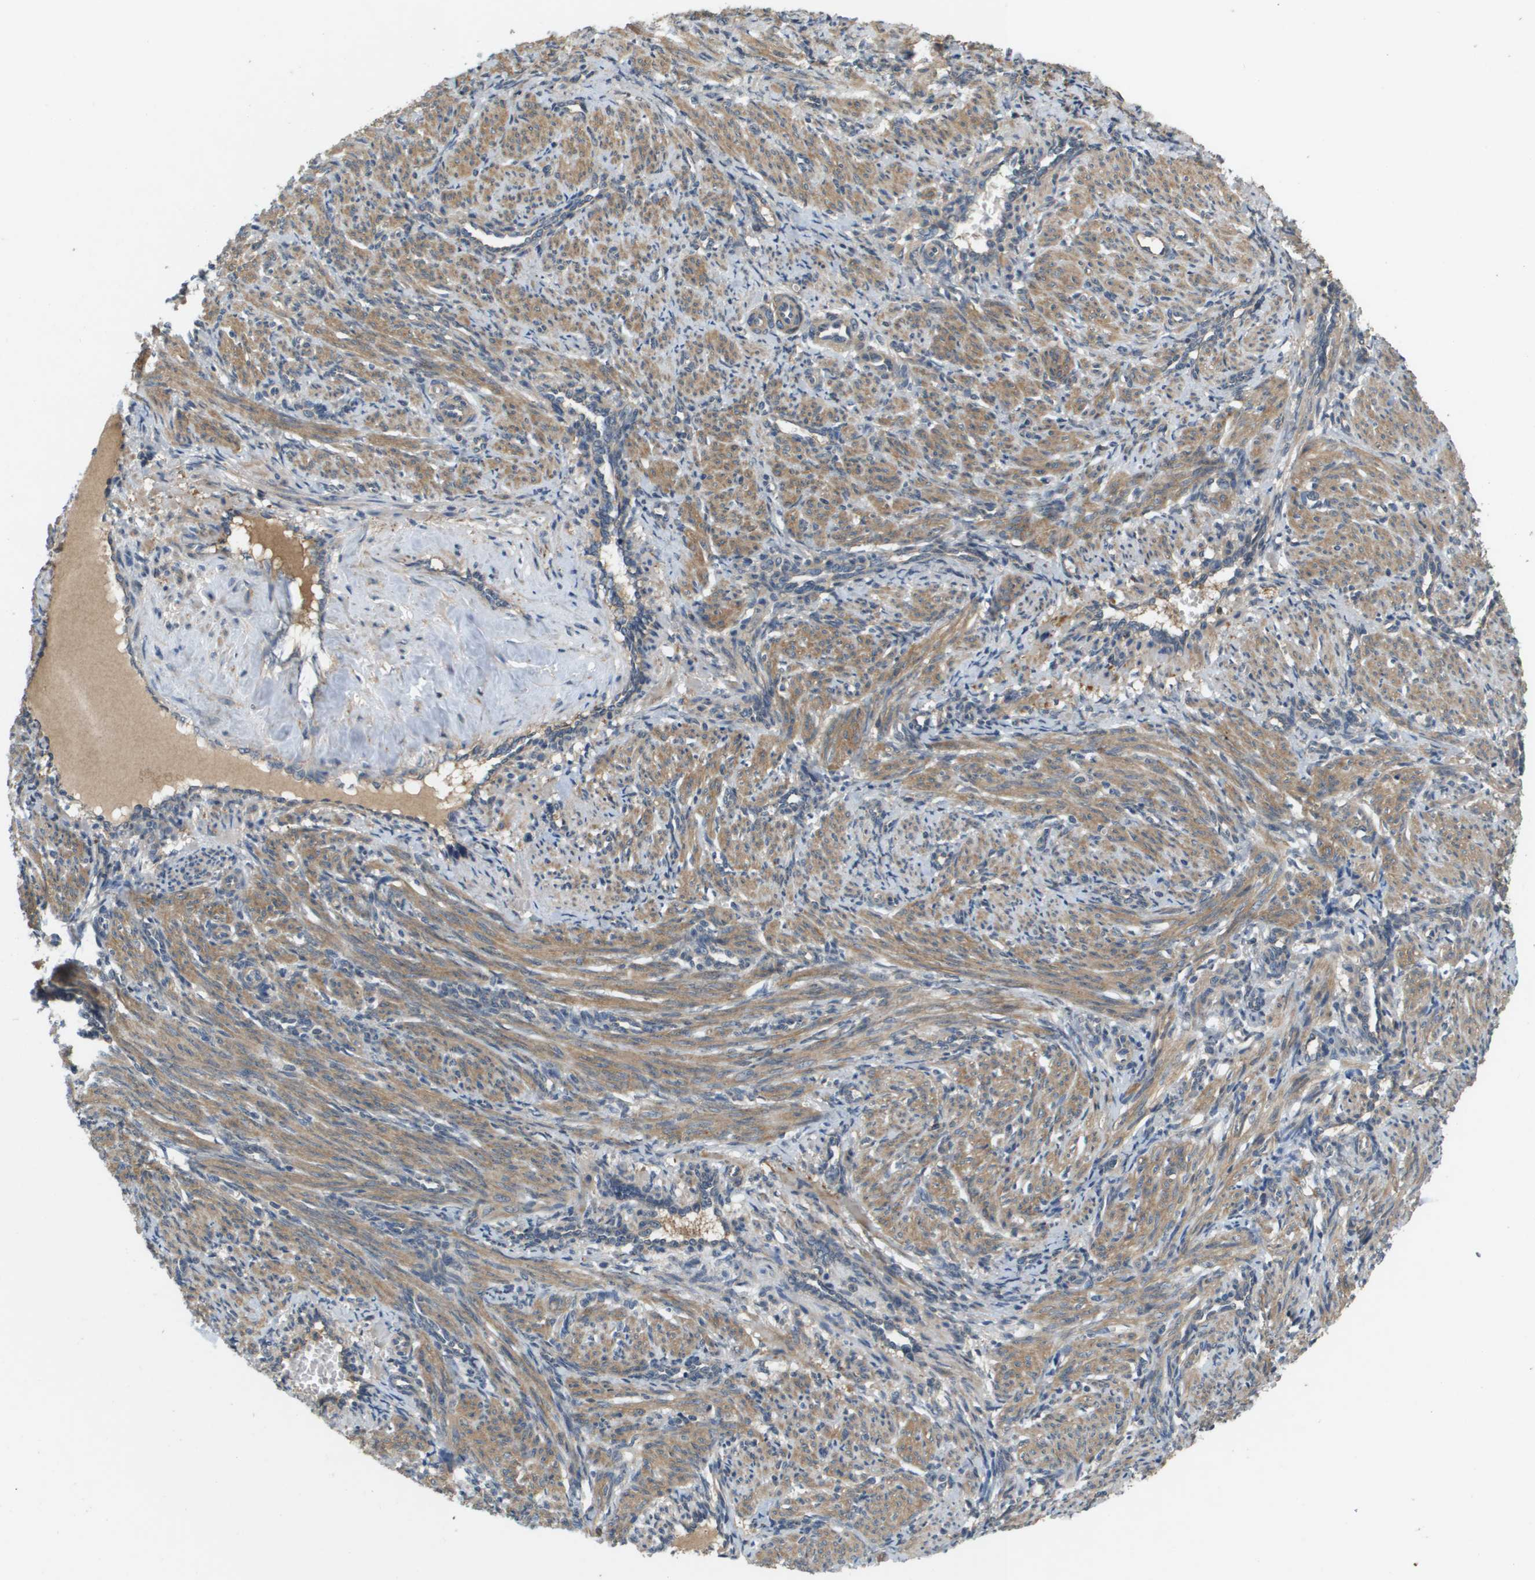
{"staining": {"intensity": "moderate", "quantity": ">75%", "location": "cytoplasmic/membranous"}, "tissue": "smooth muscle", "cell_type": "Smooth muscle cells", "image_type": "normal", "snomed": [{"axis": "morphology", "description": "Normal tissue, NOS"}, {"axis": "topography", "description": "Endometrium"}], "caption": "Smooth muscle cells display medium levels of moderate cytoplasmic/membranous staining in about >75% of cells in unremarkable smooth muscle.", "gene": "KRT23", "patient": {"sex": "female", "age": 33}}